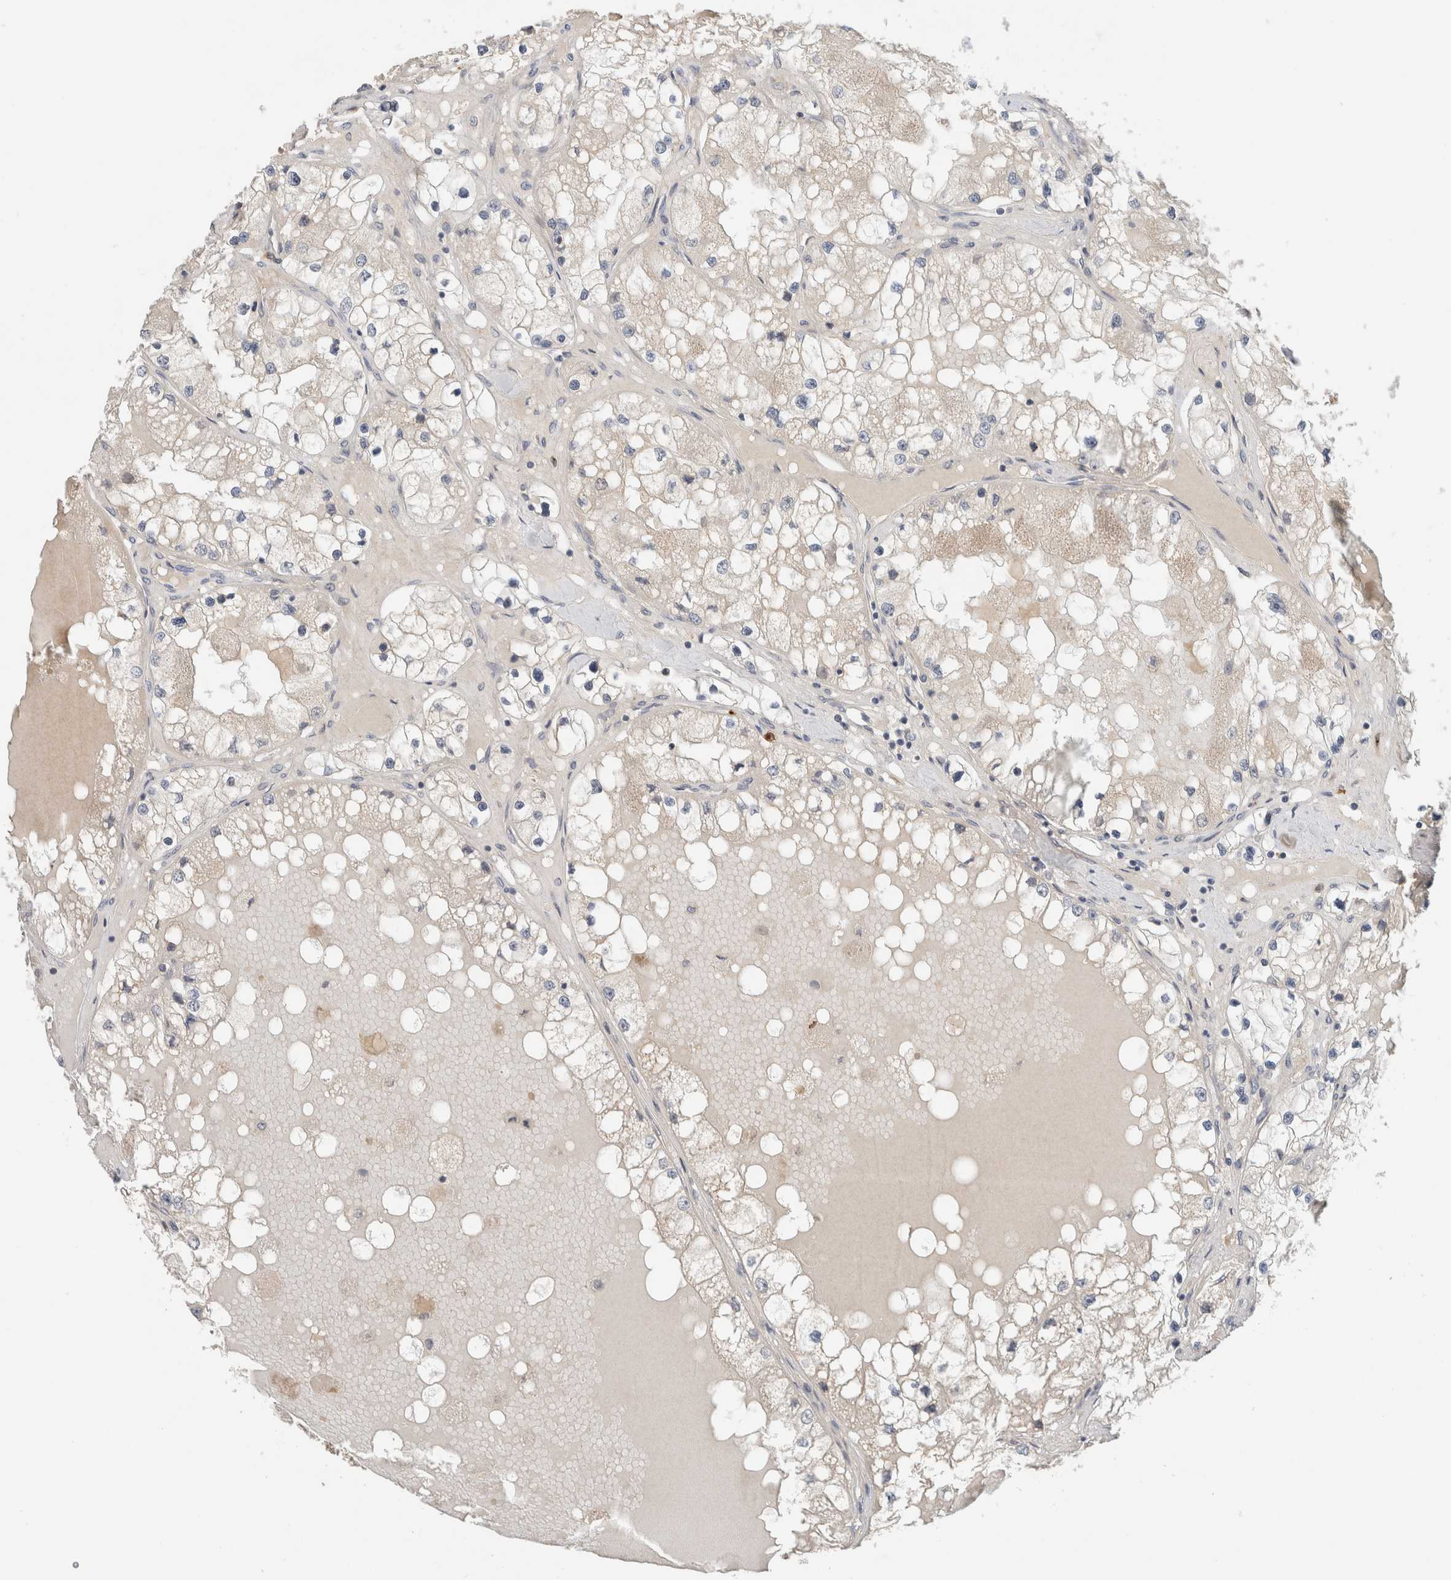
{"staining": {"intensity": "negative", "quantity": "none", "location": "none"}, "tissue": "renal cancer", "cell_type": "Tumor cells", "image_type": "cancer", "snomed": [{"axis": "morphology", "description": "Adenocarcinoma, NOS"}, {"axis": "topography", "description": "Kidney"}], "caption": "This is a histopathology image of IHC staining of renal adenocarcinoma, which shows no staining in tumor cells.", "gene": "PUM1", "patient": {"sex": "male", "age": 68}}